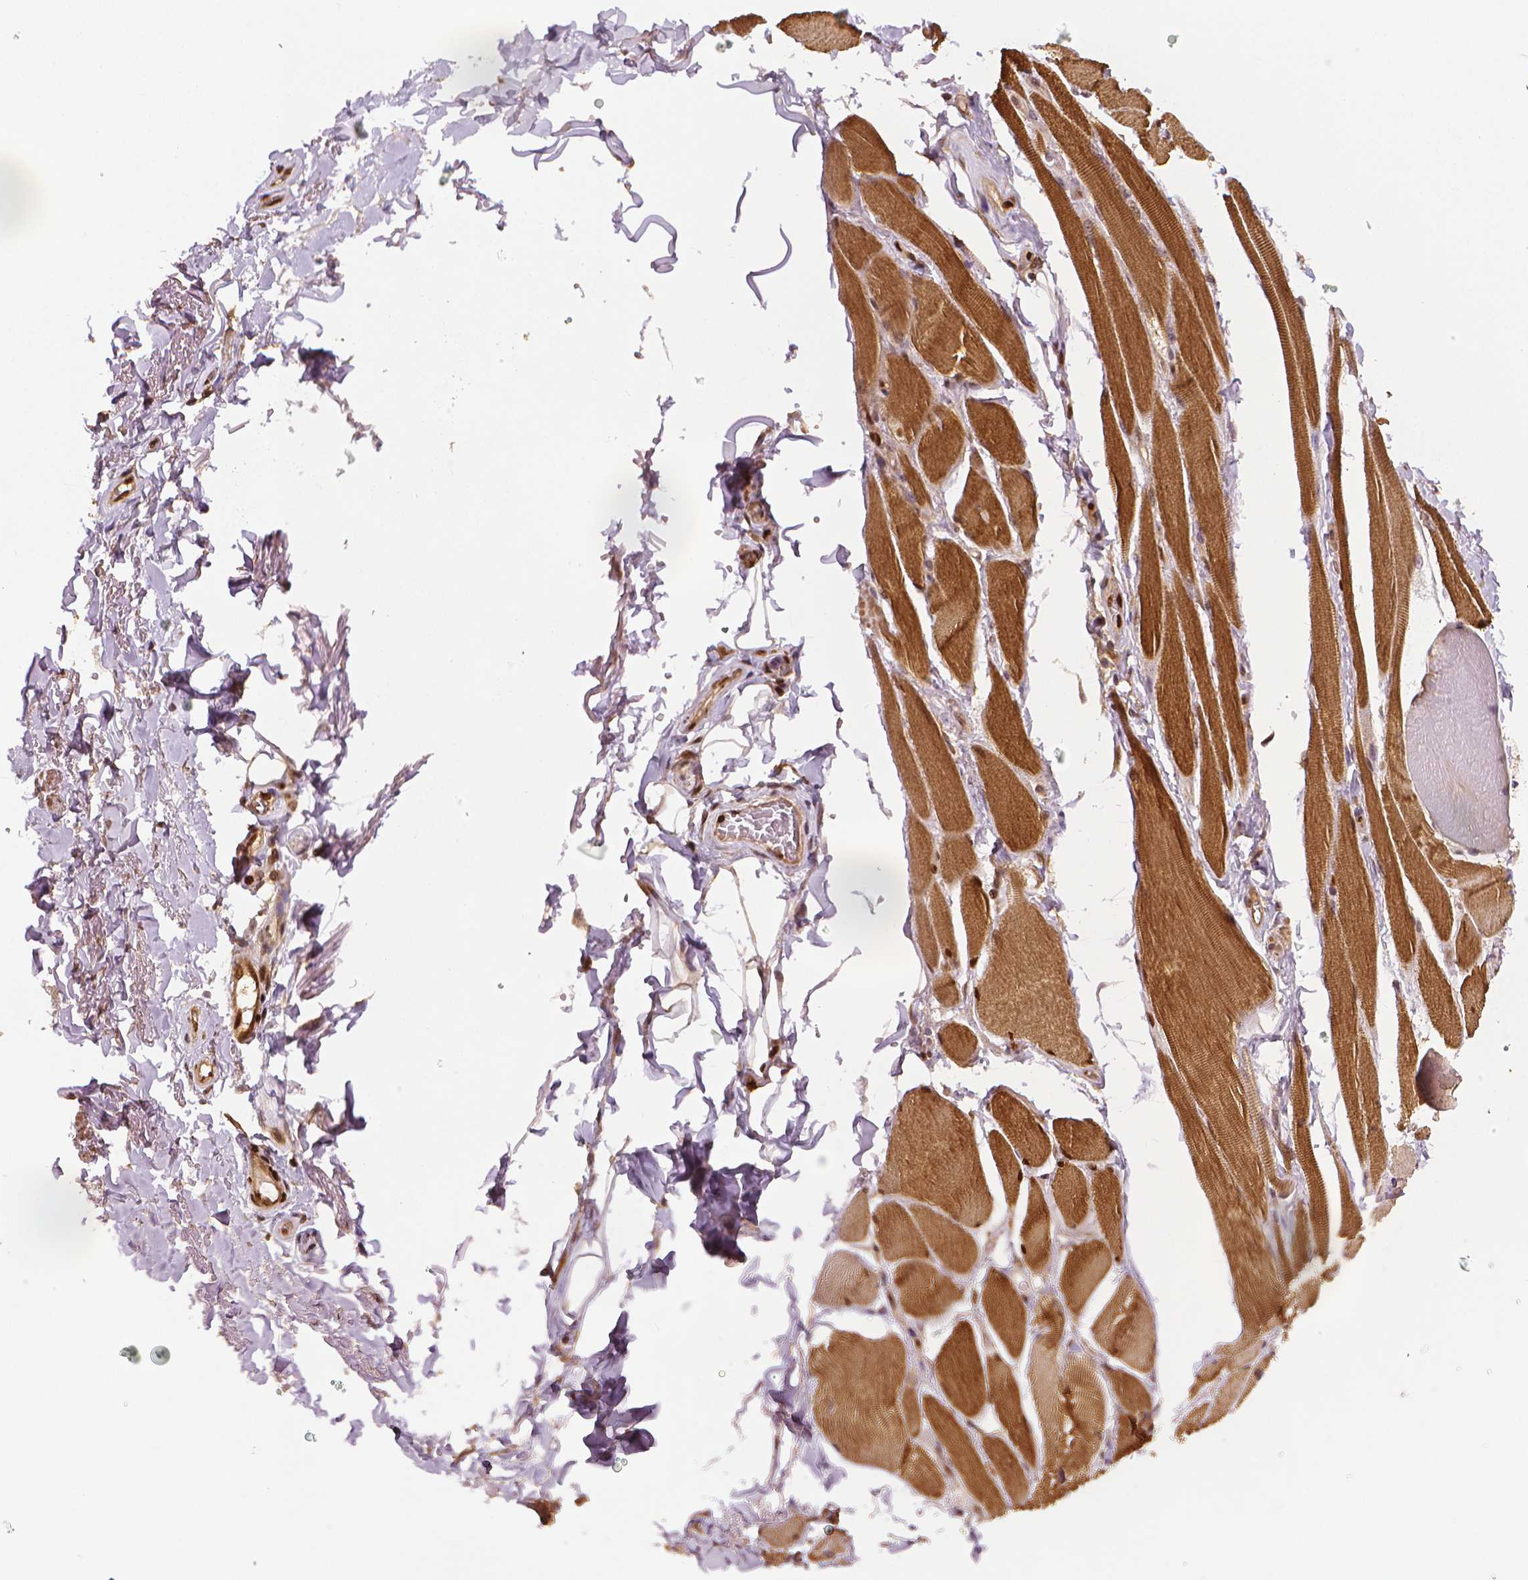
{"staining": {"intensity": "strong", "quantity": ">75%", "location": "cytoplasmic/membranous,nuclear"}, "tissue": "skeletal muscle", "cell_type": "Myocytes", "image_type": "normal", "snomed": [{"axis": "morphology", "description": "Normal tissue, NOS"}, {"axis": "topography", "description": "Skeletal muscle"}, {"axis": "topography", "description": "Anal"}, {"axis": "topography", "description": "Peripheral nerve tissue"}], "caption": "Unremarkable skeletal muscle was stained to show a protein in brown. There is high levels of strong cytoplasmic/membranous,nuclear expression in approximately >75% of myocytes. (DAB IHC with brightfield microscopy, high magnification).", "gene": "STAT3", "patient": {"sex": "male", "age": 53}}